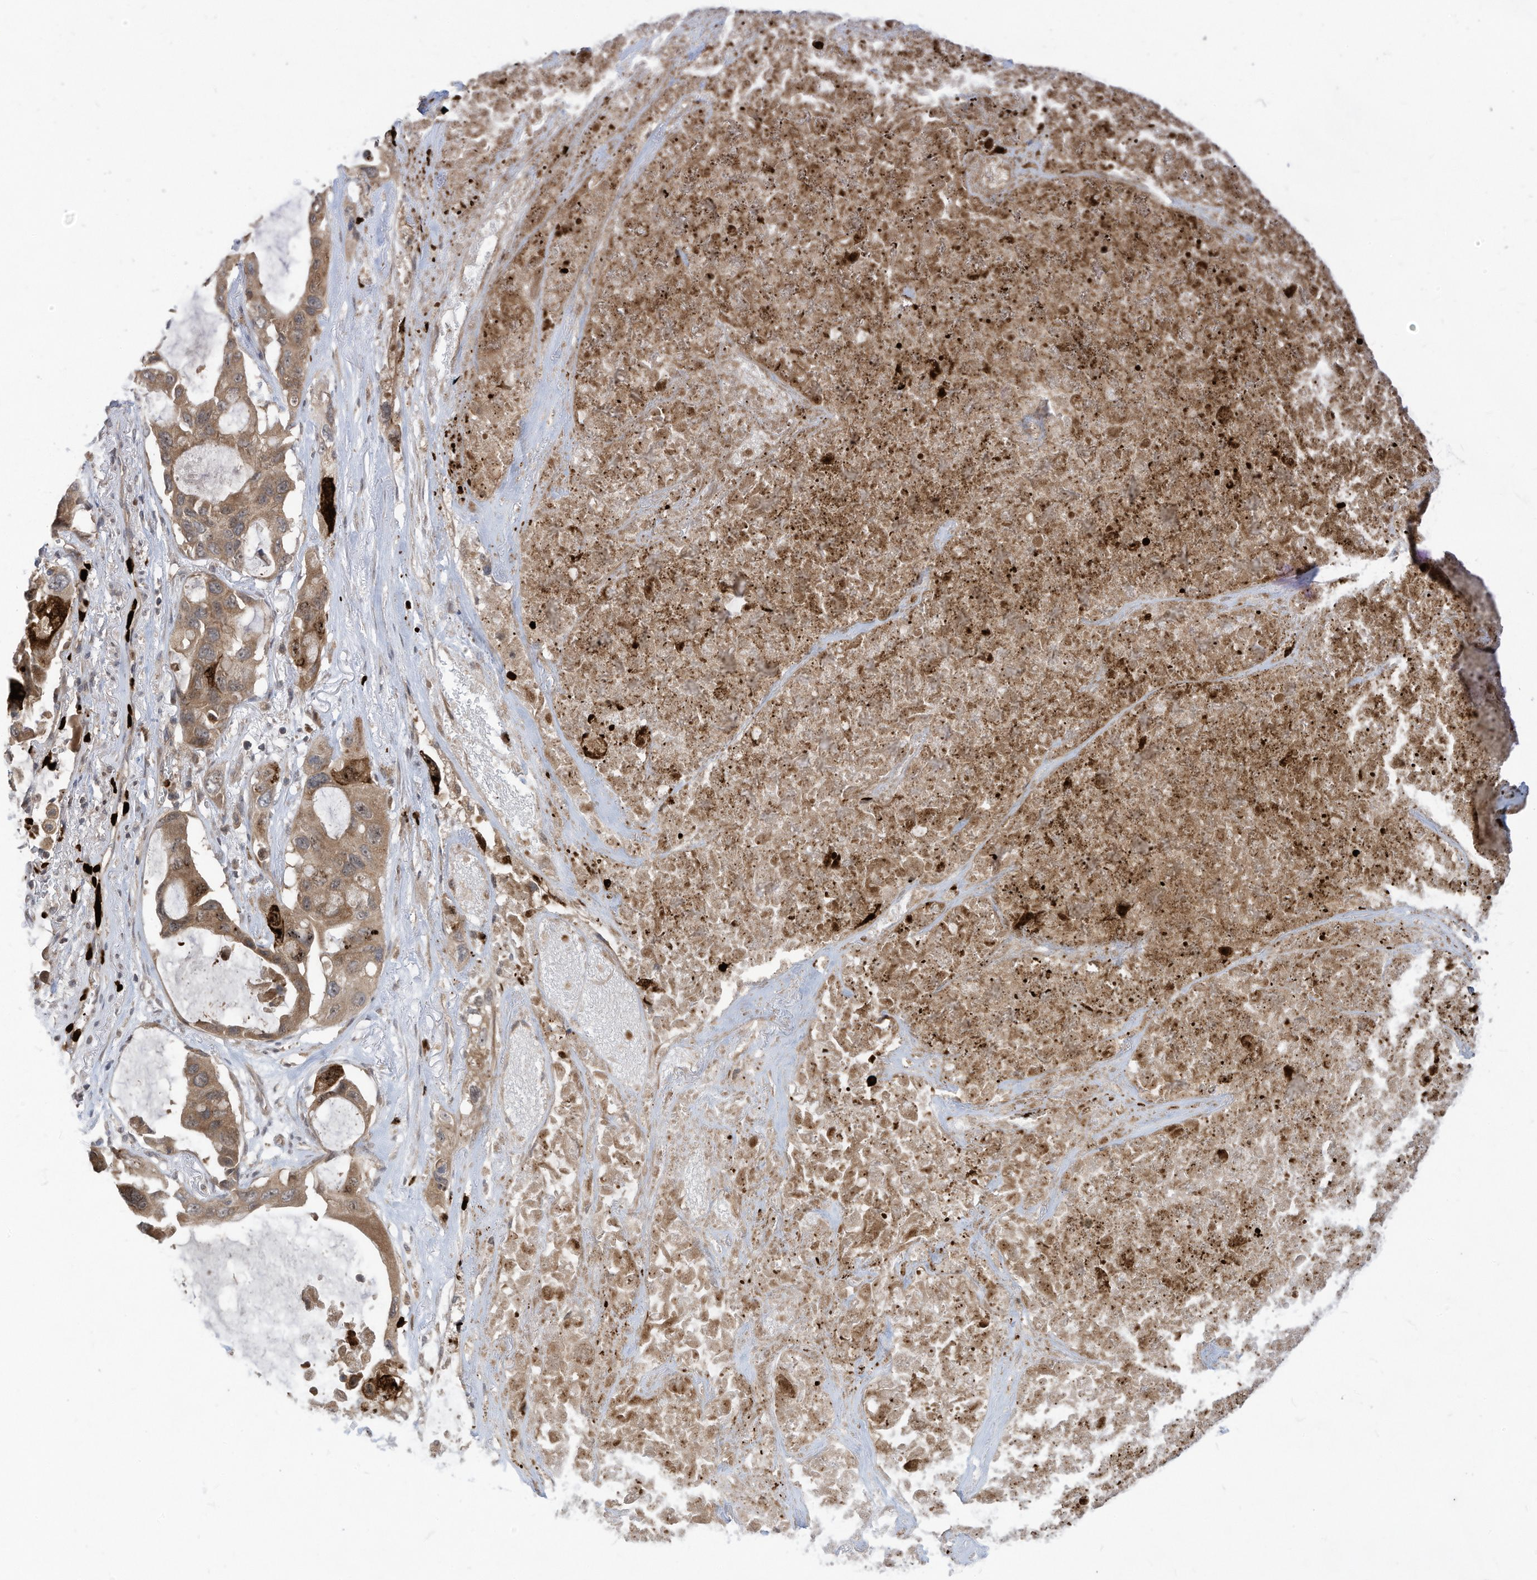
{"staining": {"intensity": "moderate", "quantity": ">75%", "location": "cytoplasmic/membranous"}, "tissue": "lung cancer", "cell_type": "Tumor cells", "image_type": "cancer", "snomed": [{"axis": "morphology", "description": "Squamous cell carcinoma, NOS"}, {"axis": "topography", "description": "Lung"}], "caption": "This is a histology image of immunohistochemistry (IHC) staining of squamous cell carcinoma (lung), which shows moderate expression in the cytoplasmic/membranous of tumor cells.", "gene": "CNKSR1", "patient": {"sex": "female", "age": 73}}